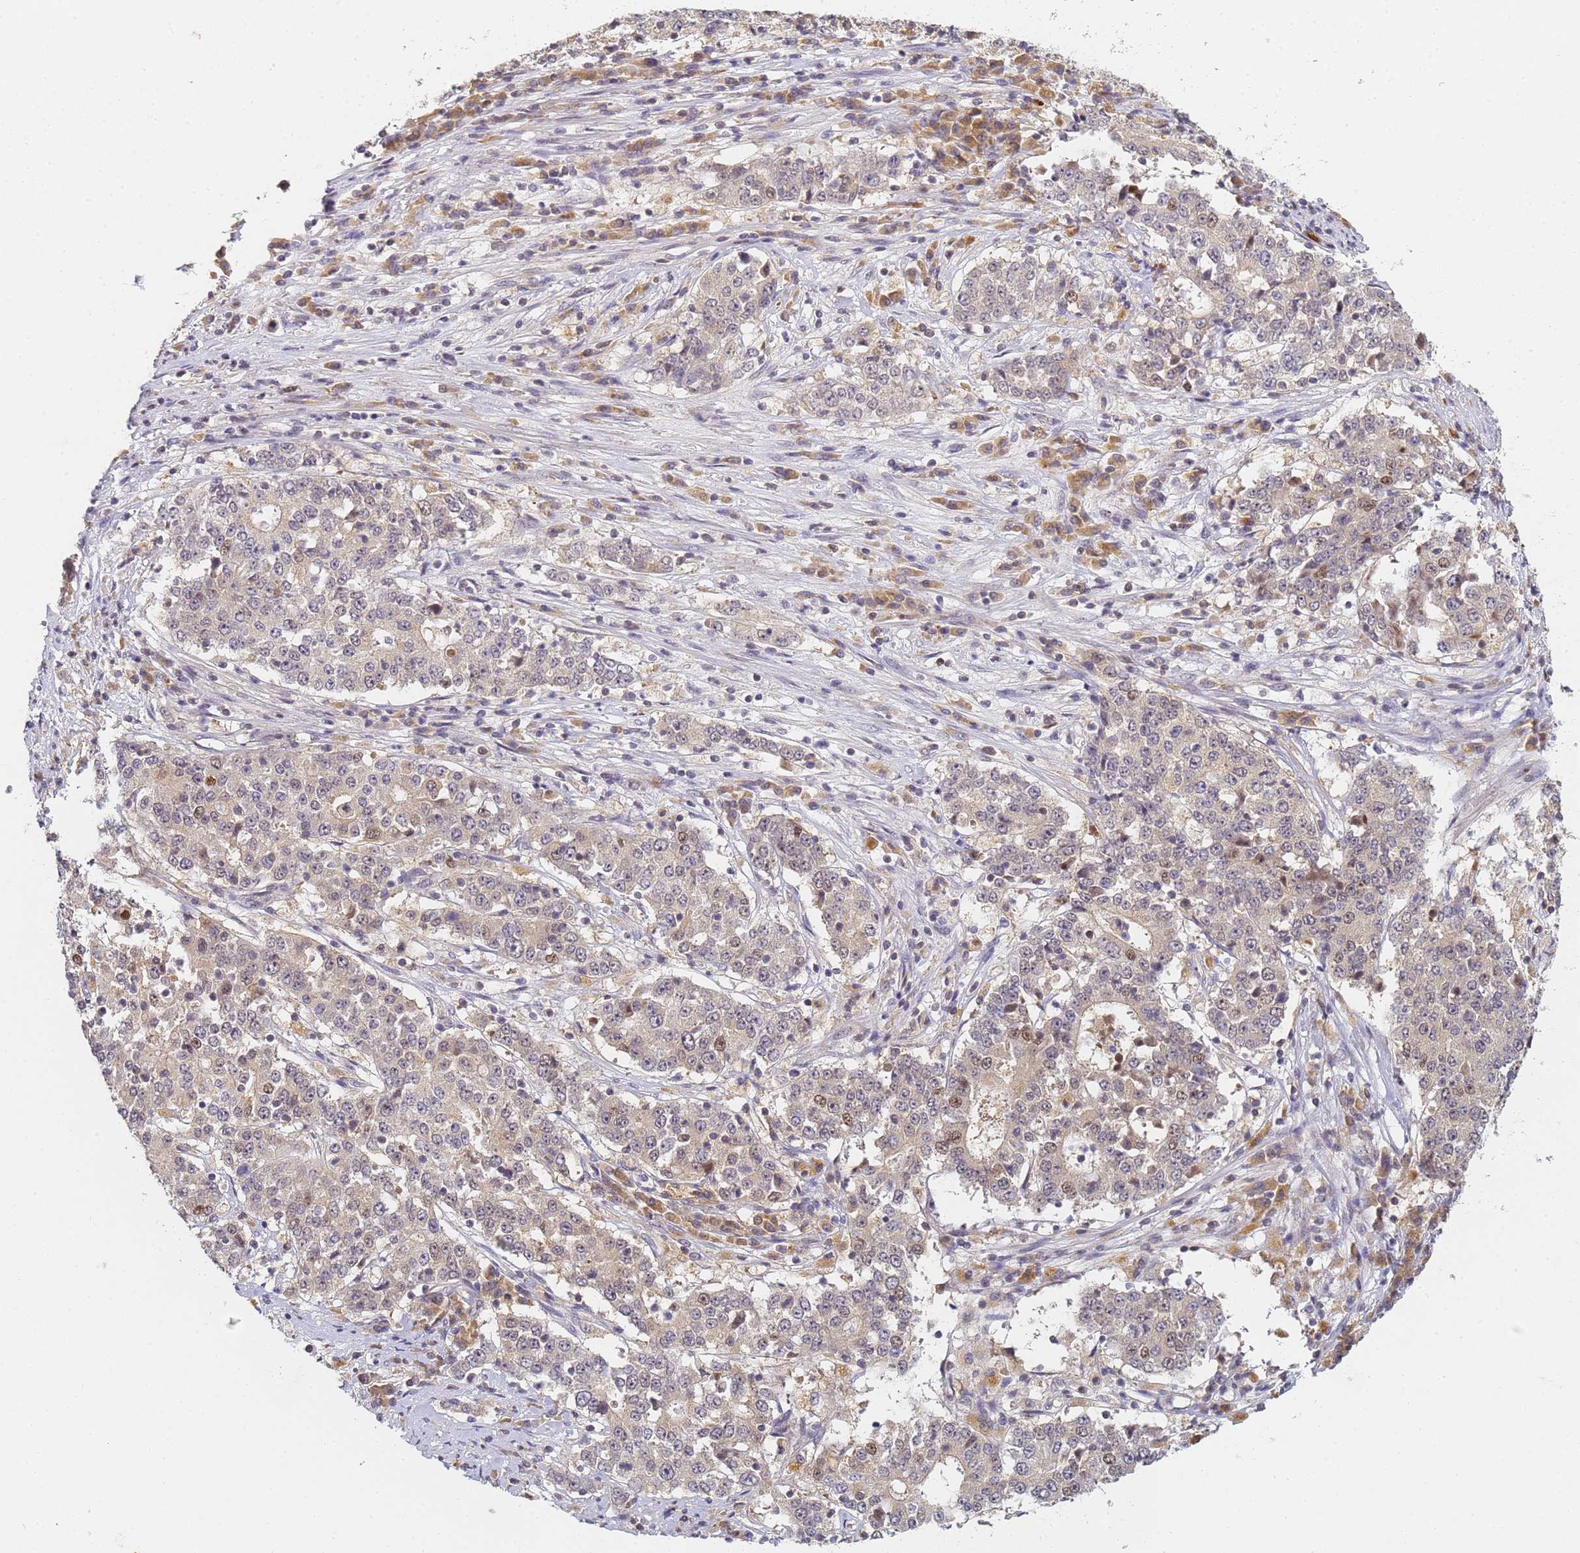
{"staining": {"intensity": "weak", "quantity": "<25%", "location": "nuclear"}, "tissue": "stomach cancer", "cell_type": "Tumor cells", "image_type": "cancer", "snomed": [{"axis": "morphology", "description": "Adenocarcinoma, NOS"}, {"axis": "topography", "description": "Stomach"}], "caption": "Stomach cancer (adenocarcinoma) was stained to show a protein in brown. There is no significant expression in tumor cells.", "gene": "HMCES", "patient": {"sex": "male", "age": 59}}